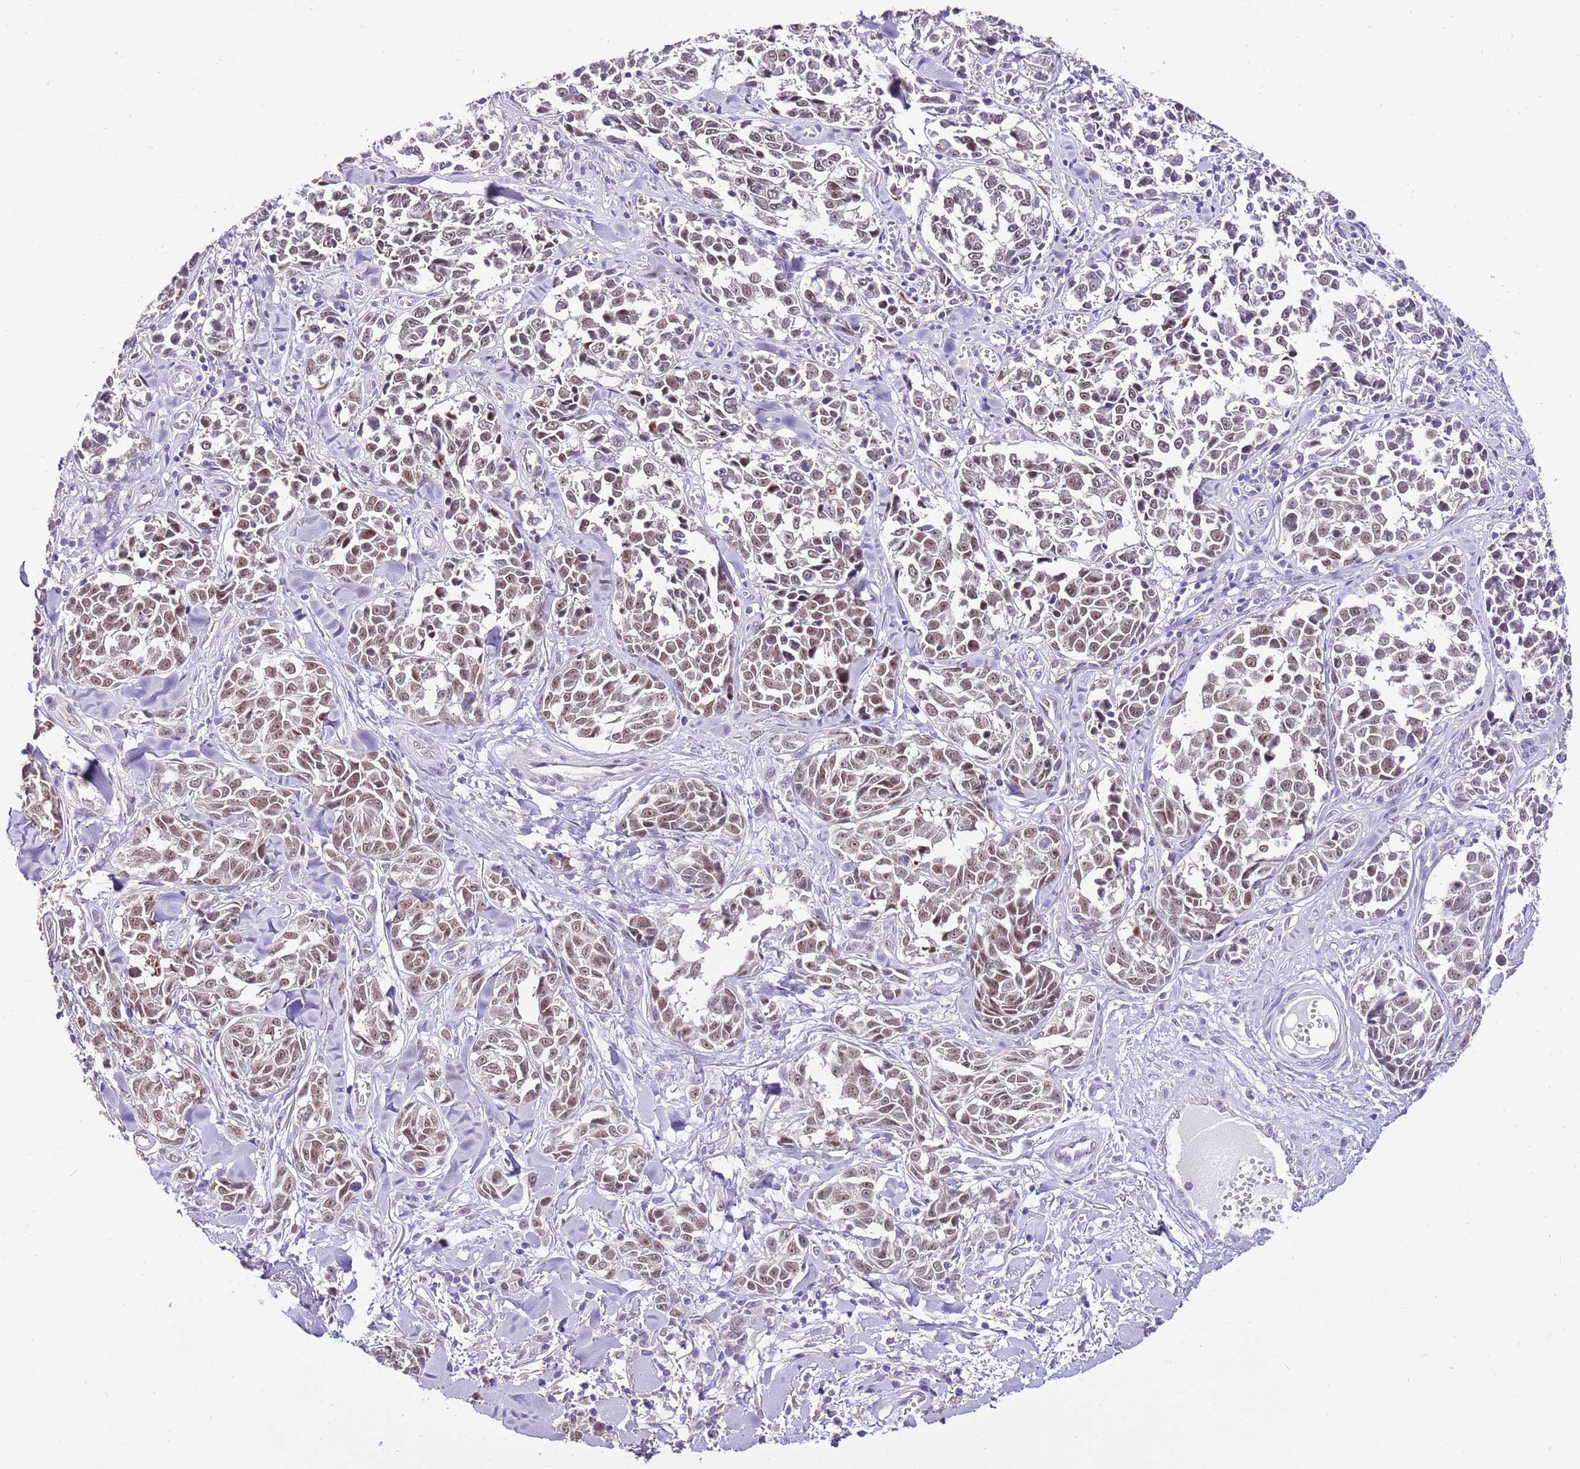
{"staining": {"intensity": "moderate", "quantity": ">75%", "location": "nuclear"}, "tissue": "melanoma", "cell_type": "Tumor cells", "image_type": "cancer", "snomed": [{"axis": "morphology", "description": "Malignant melanoma, NOS"}, {"axis": "topography", "description": "Skin"}], "caption": "Moderate nuclear expression for a protein is seen in approximately >75% of tumor cells of malignant melanoma using immunohistochemistry.", "gene": "IZUMO4", "patient": {"sex": "female", "age": 64}}